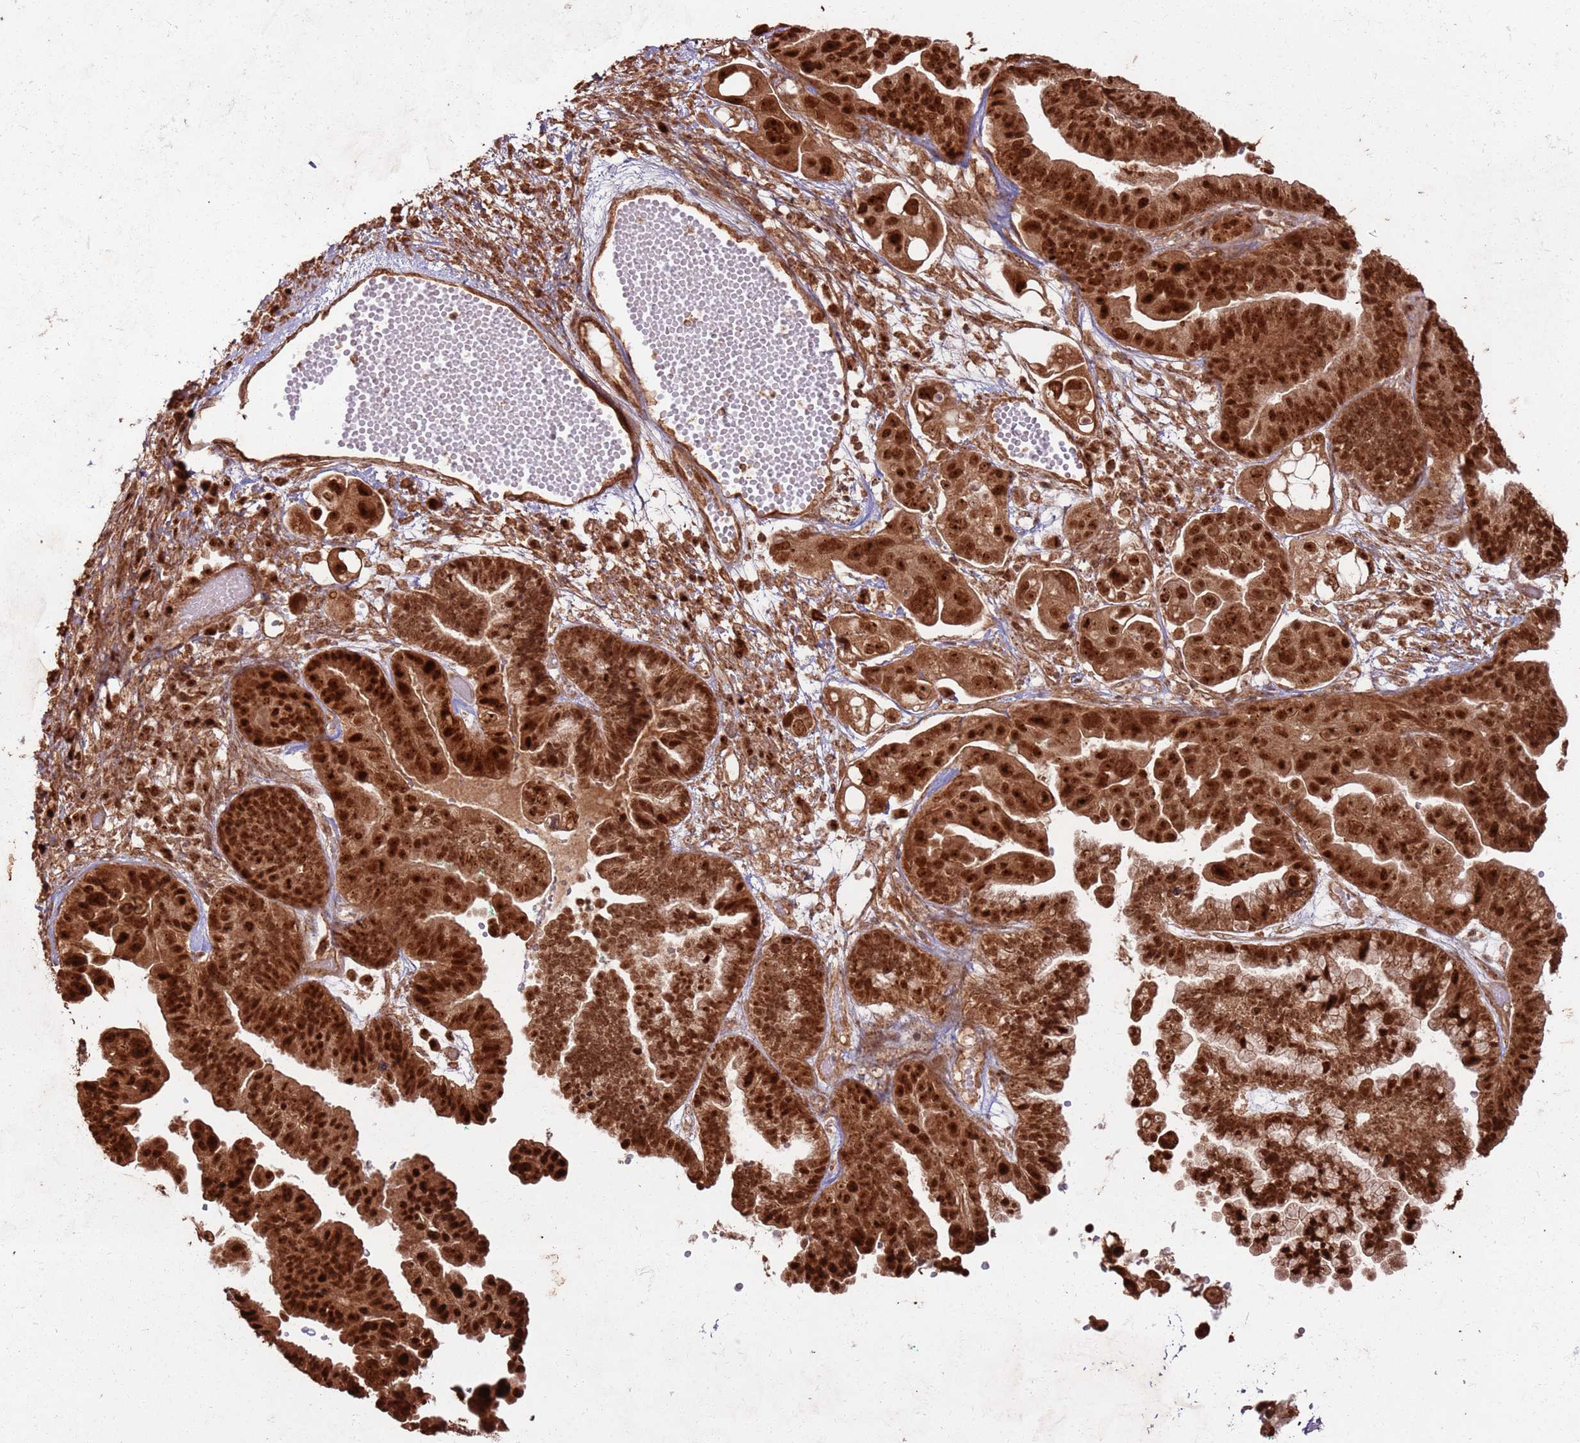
{"staining": {"intensity": "strong", "quantity": ">75%", "location": "cytoplasmic/membranous,nuclear"}, "tissue": "ovarian cancer", "cell_type": "Tumor cells", "image_type": "cancer", "snomed": [{"axis": "morphology", "description": "Cystadenocarcinoma, serous, NOS"}, {"axis": "topography", "description": "Ovary"}], "caption": "The photomicrograph demonstrates staining of ovarian serous cystadenocarcinoma, revealing strong cytoplasmic/membranous and nuclear protein expression (brown color) within tumor cells.", "gene": "TBC1D13", "patient": {"sex": "female", "age": 56}}